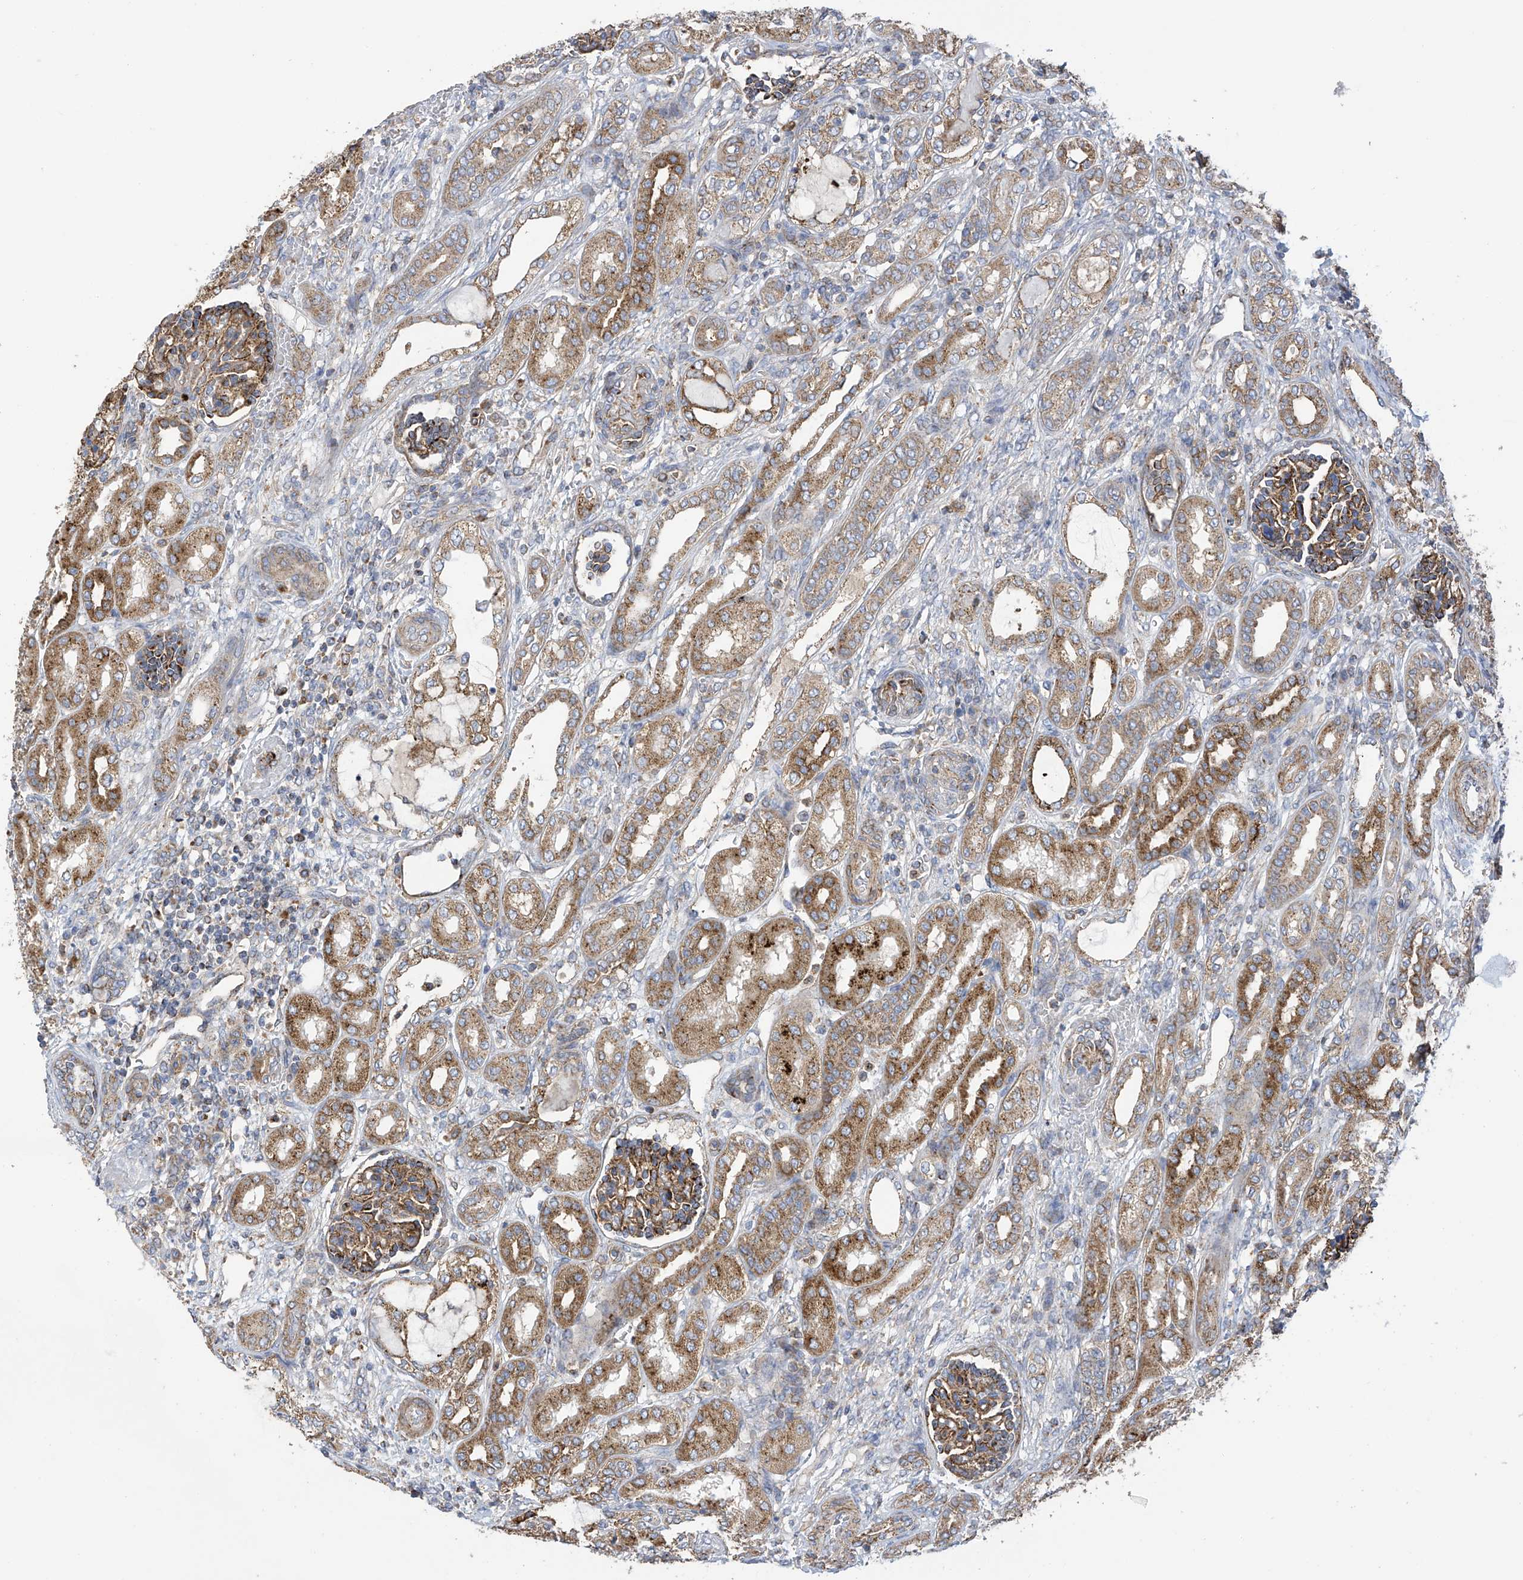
{"staining": {"intensity": "moderate", "quantity": ">75%", "location": "cytoplasmic/membranous"}, "tissue": "kidney", "cell_type": "Cells in glomeruli", "image_type": "normal", "snomed": [{"axis": "morphology", "description": "Normal tissue, NOS"}, {"axis": "morphology", "description": "Neoplasm, malignant, NOS"}, {"axis": "topography", "description": "Kidney"}], "caption": "DAB immunohistochemical staining of benign kidney exhibits moderate cytoplasmic/membranous protein staining in approximately >75% of cells in glomeruli.", "gene": "ITM2B", "patient": {"sex": "female", "age": 1}}